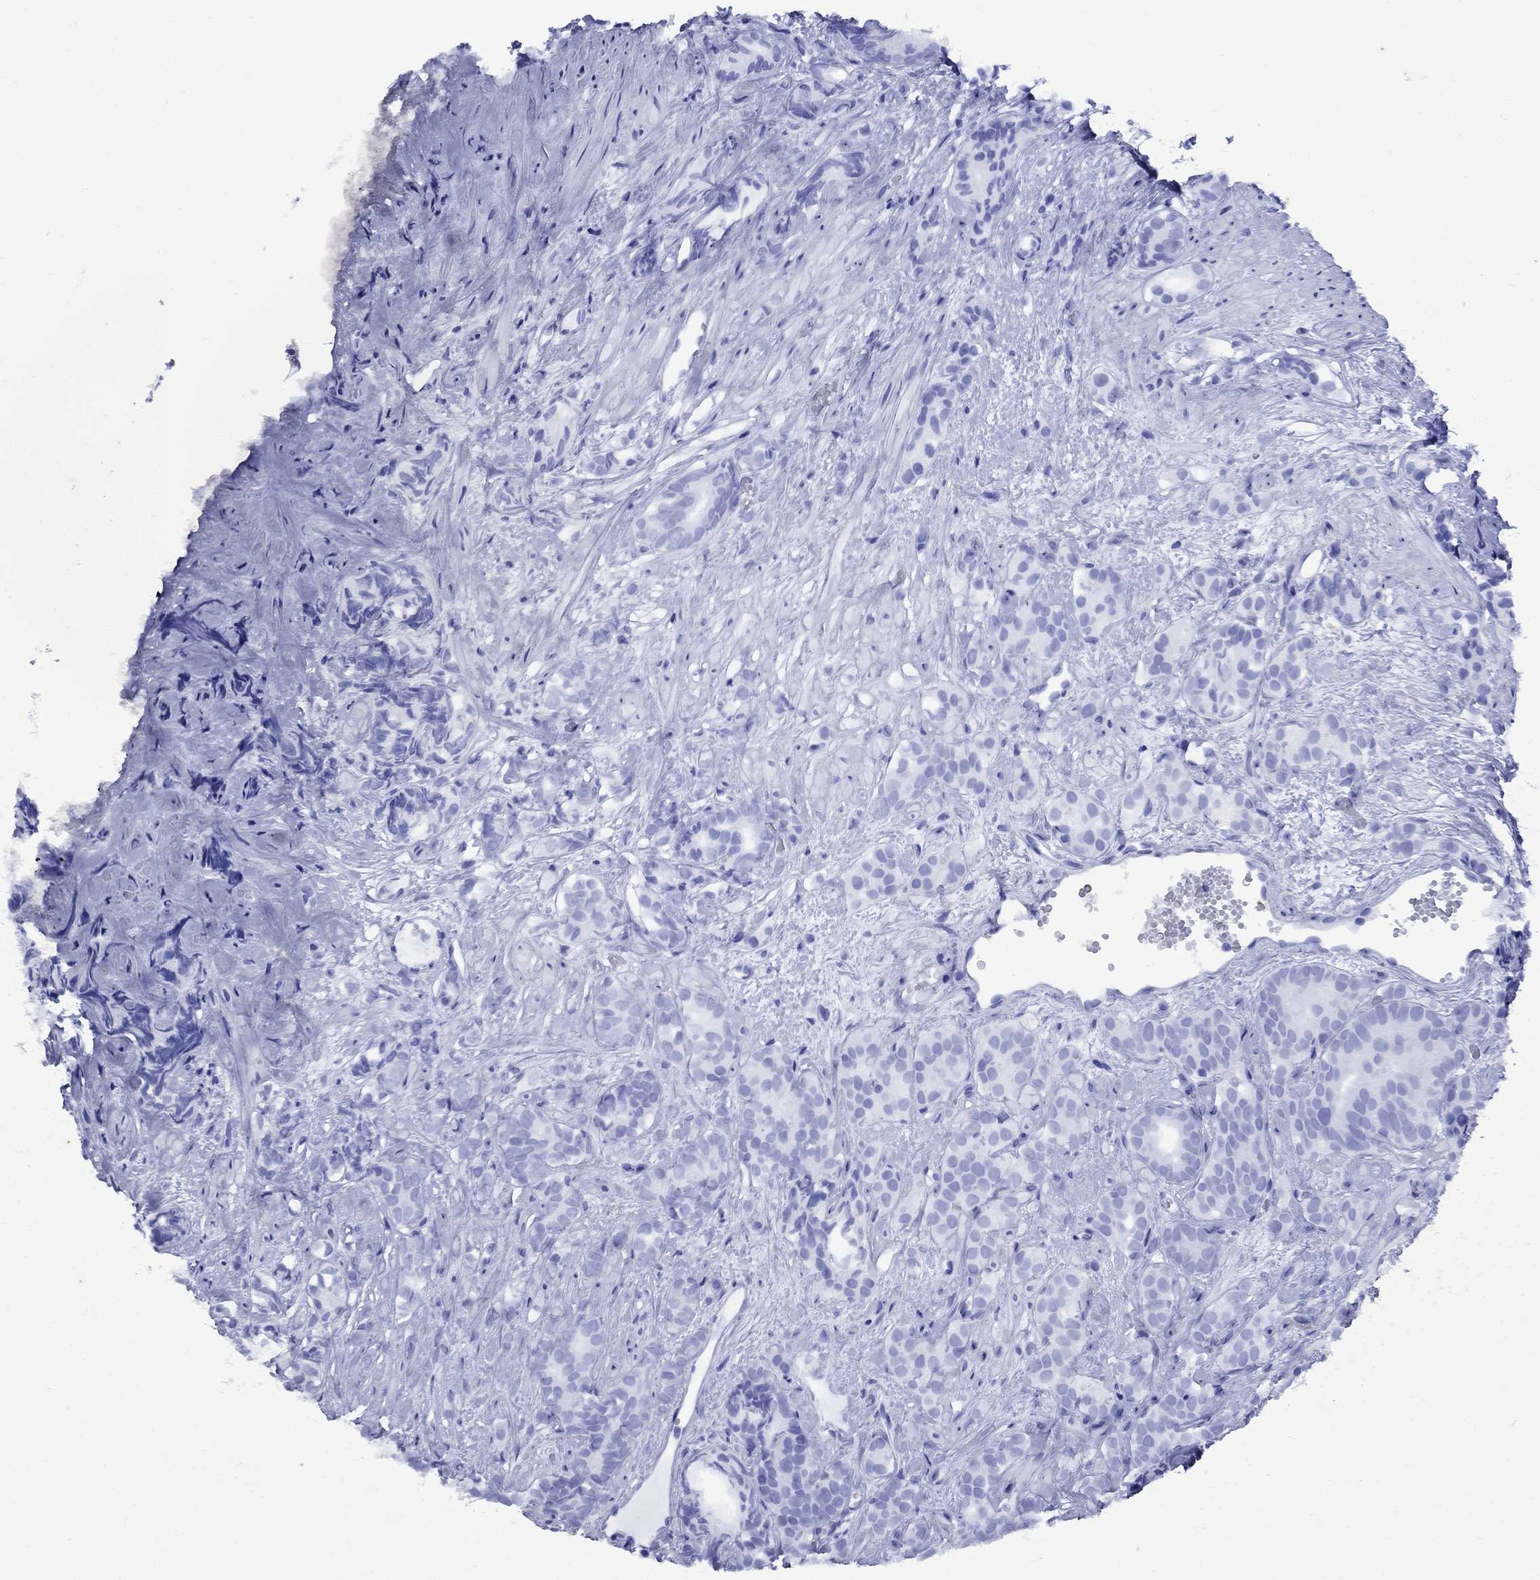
{"staining": {"intensity": "negative", "quantity": "none", "location": "none"}, "tissue": "prostate cancer", "cell_type": "Tumor cells", "image_type": "cancer", "snomed": [{"axis": "morphology", "description": "Adenocarcinoma, High grade"}, {"axis": "topography", "description": "Prostate"}], "caption": "Immunohistochemistry (IHC) of human prostate cancer (adenocarcinoma (high-grade)) exhibits no expression in tumor cells.", "gene": "CD1A", "patient": {"sex": "male", "age": 90}}